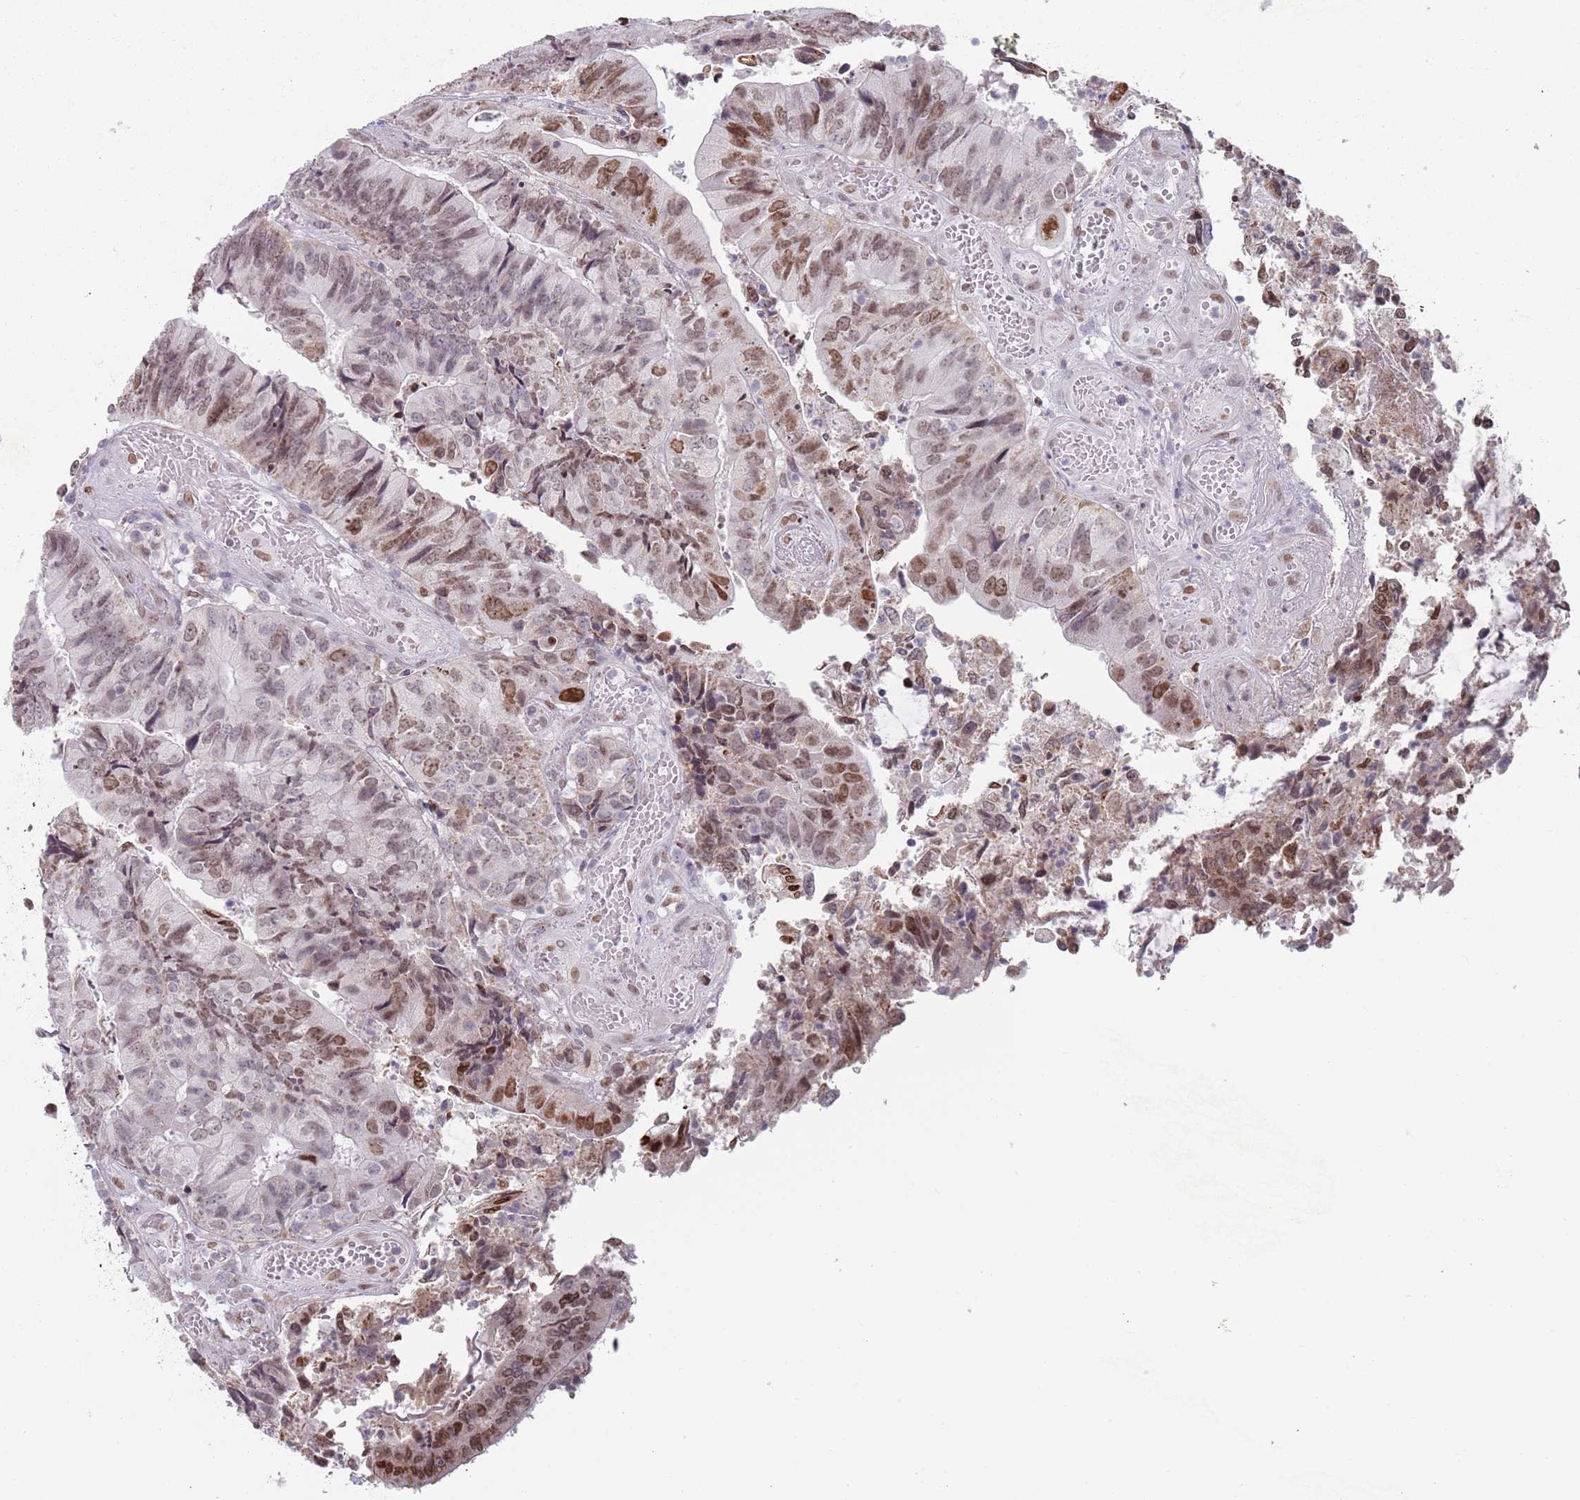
{"staining": {"intensity": "moderate", "quantity": "<25%", "location": "nuclear"}, "tissue": "colorectal cancer", "cell_type": "Tumor cells", "image_type": "cancer", "snomed": [{"axis": "morphology", "description": "Adenocarcinoma, NOS"}, {"axis": "topography", "description": "Colon"}], "caption": "Colorectal cancer stained for a protein demonstrates moderate nuclear positivity in tumor cells.", "gene": "MFSD12", "patient": {"sex": "female", "age": 67}}